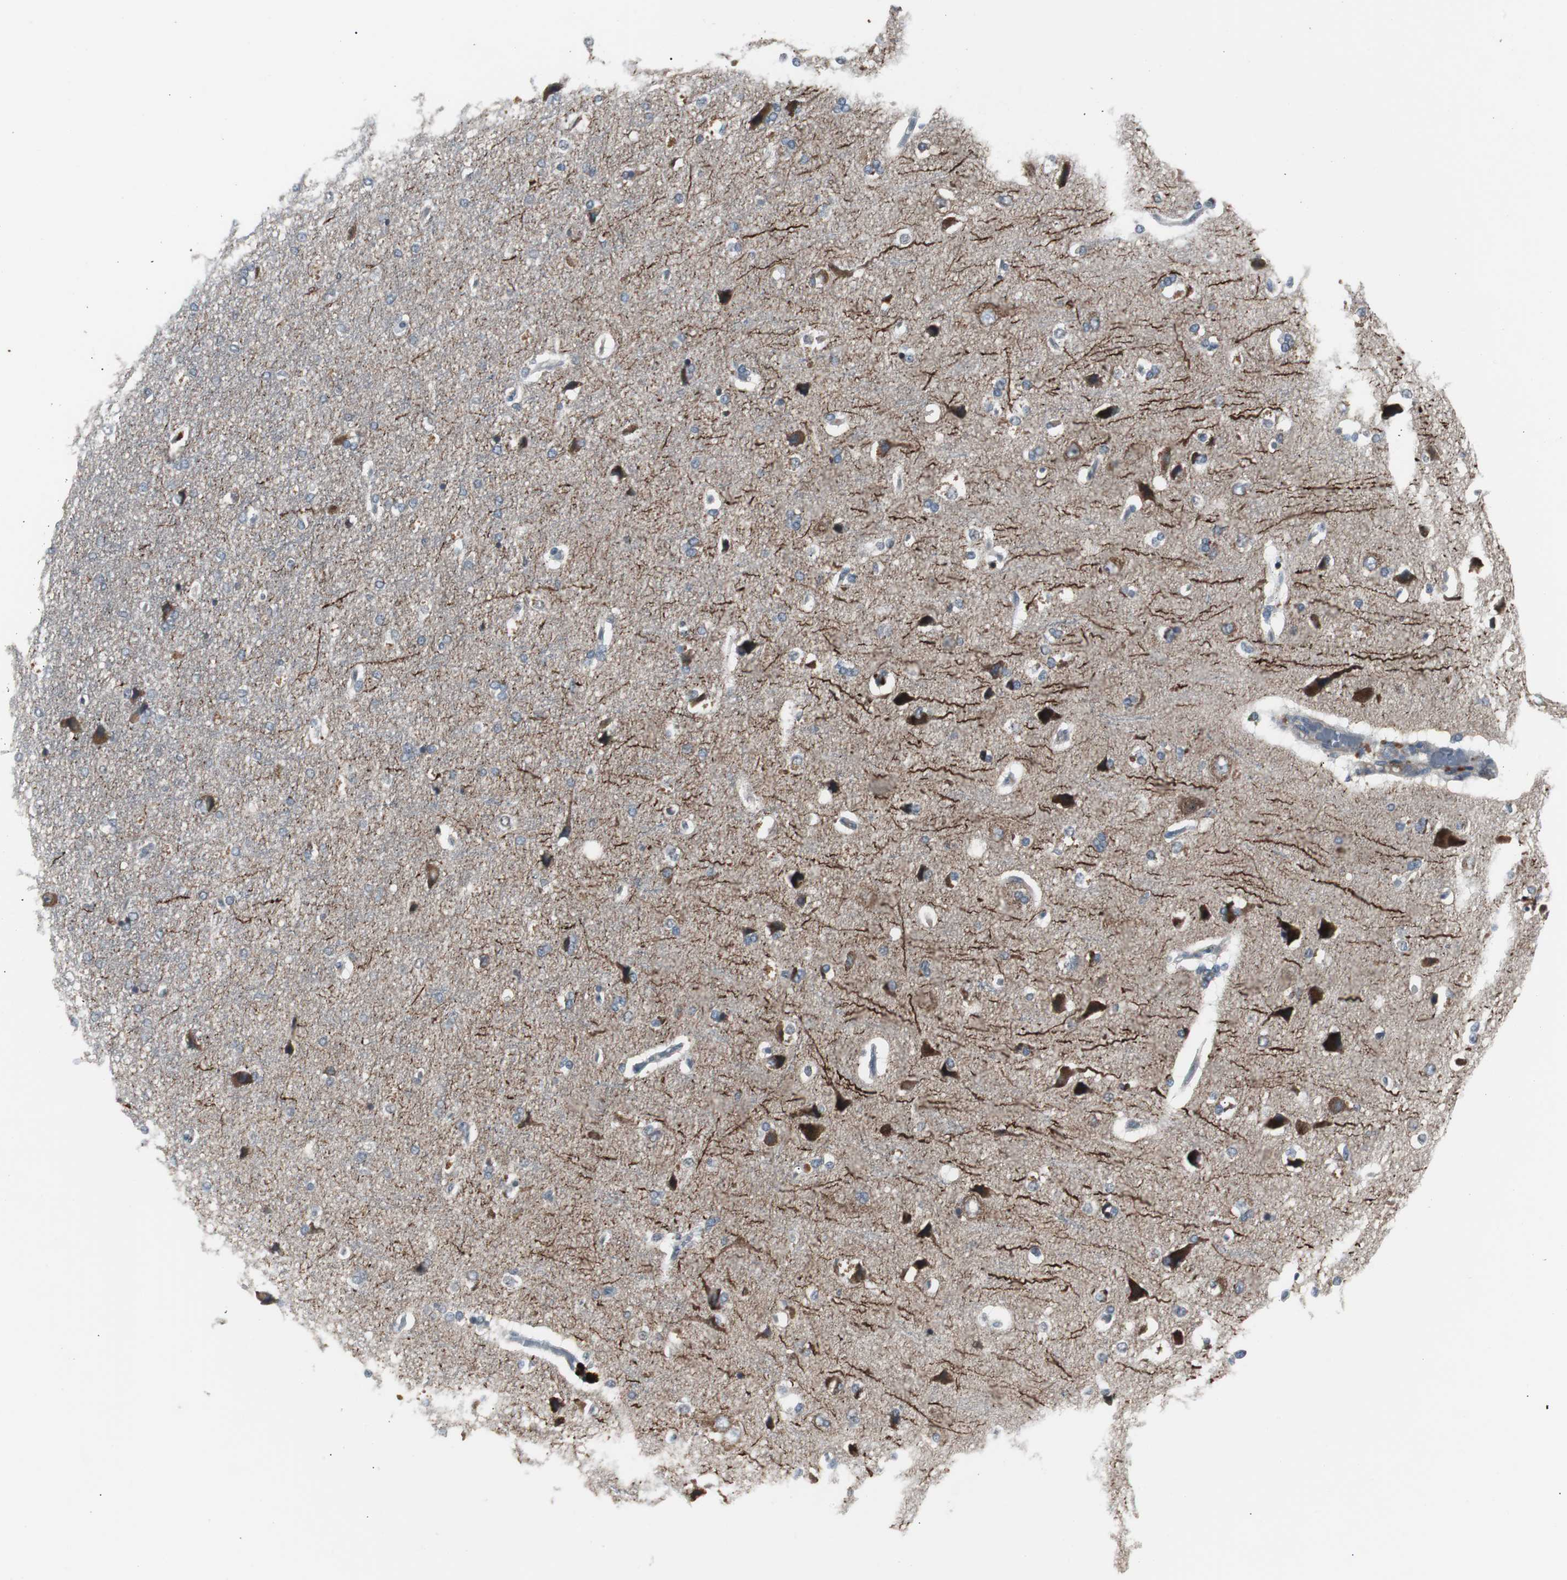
{"staining": {"intensity": "negative", "quantity": "none", "location": "none"}, "tissue": "cerebral cortex", "cell_type": "Endothelial cells", "image_type": "normal", "snomed": [{"axis": "morphology", "description": "Normal tissue, NOS"}, {"axis": "topography", "description": "Cerebral cortex"}], "caption": "This is a histopathology image of immunohistochemistry (IHC) staining of normal cerebral cortex, which shows no staining in endothelial cells.", "gene": "ZMPSTE24", "patient": {"sex": "male", "age": 62}}